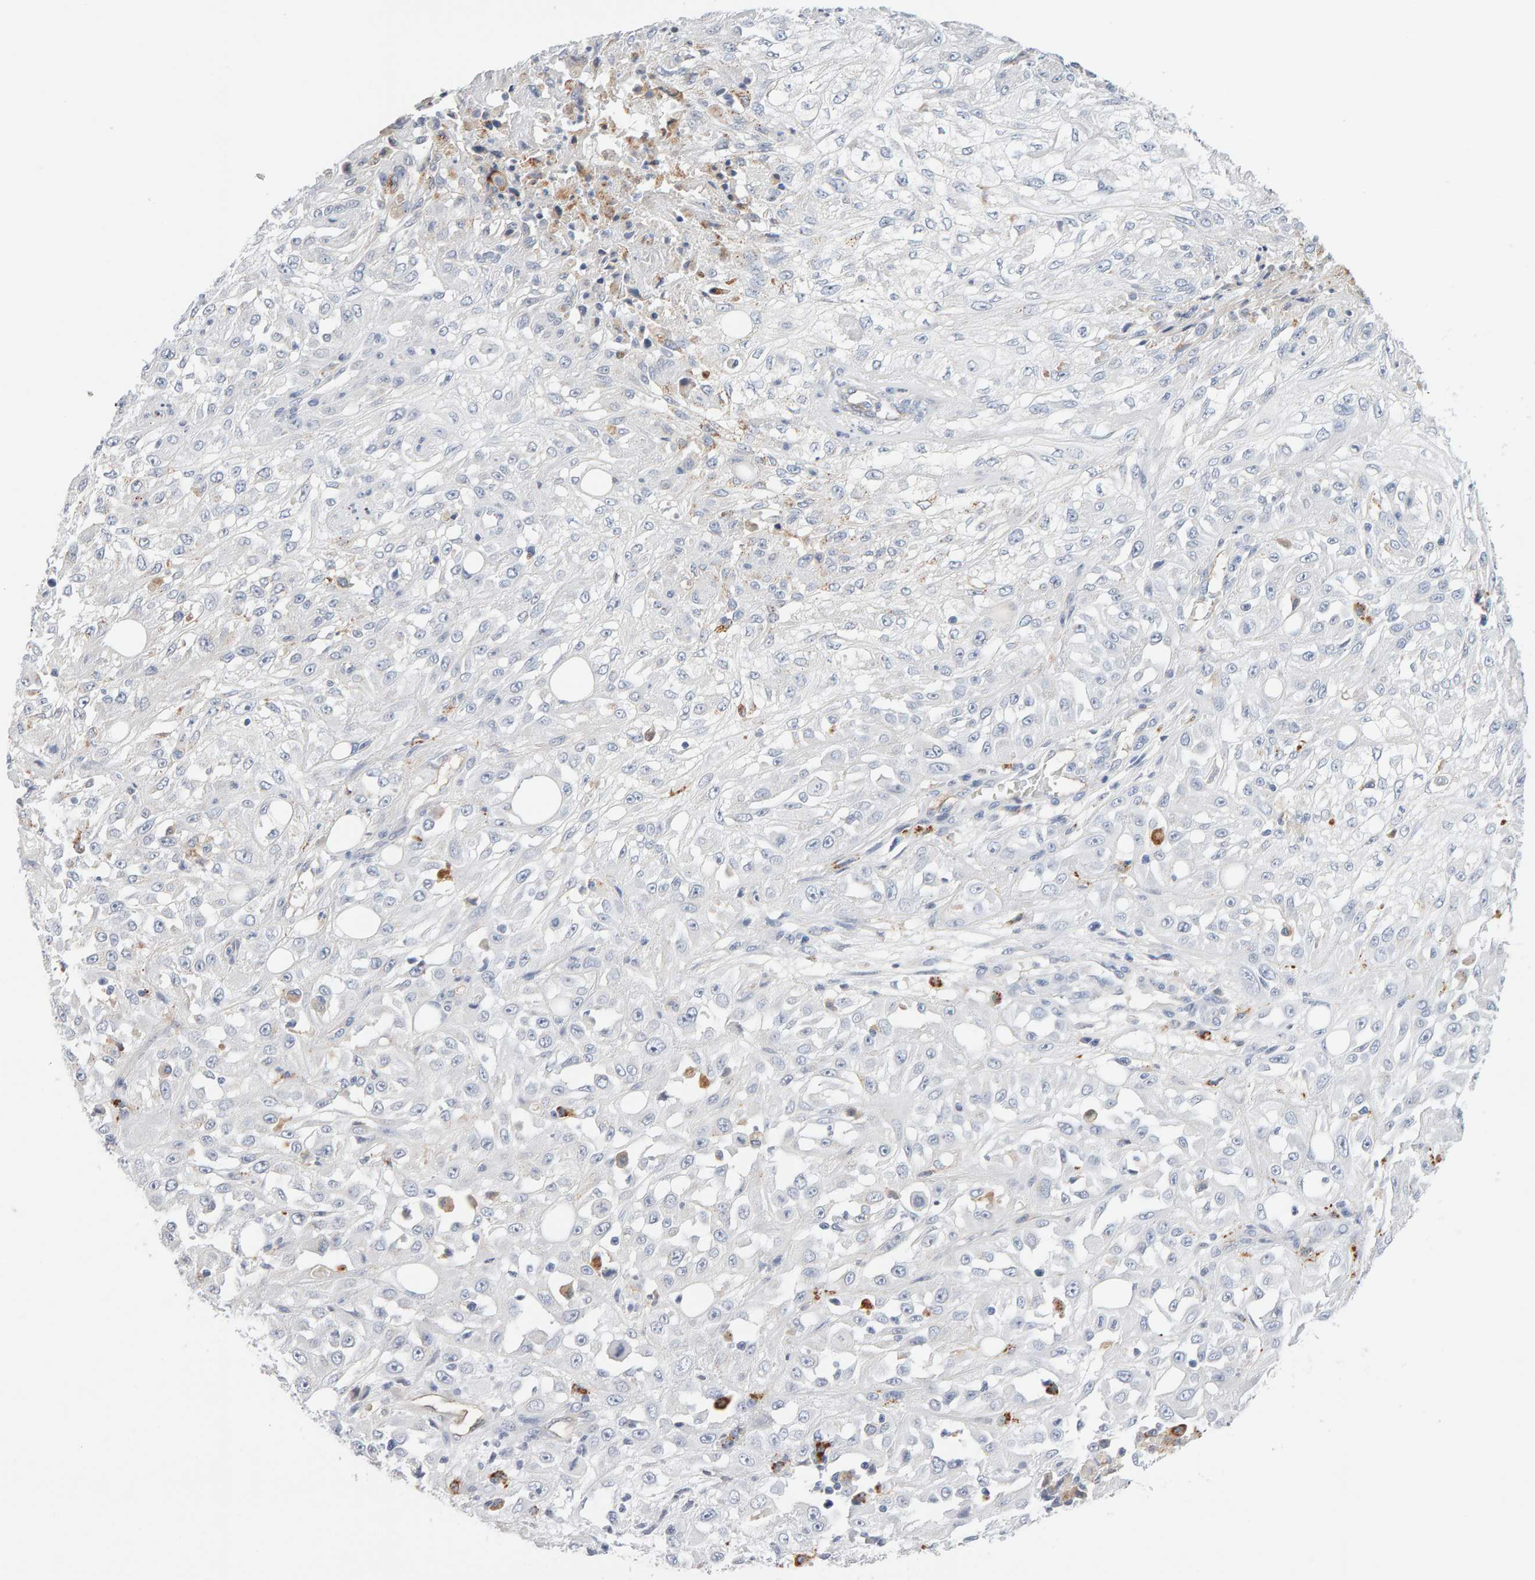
{"staining": {"intensity": "negative", "quantity": "none", "location": "none"}, "tissue": "skin cancer", "cell_type": "Tumor cells", "image_type": "cancer", "snomed": [{"axis": "morphology", "description": "Squamous cell carcinoma, NOS"}, {"axis": "morphology", "description": "Squamous cell carcinoma, metastatic, NOS"}, {"axis": "topography", "description": "Skin"}, {"axis": "topography", "description": "Lymph node"}], "caption": "The micrograph demonstrates no staining of tumor cells in skin squamous cell carcinoma.", "gene": "METRNL", "patient": {"sex": "male", "age": 75}}